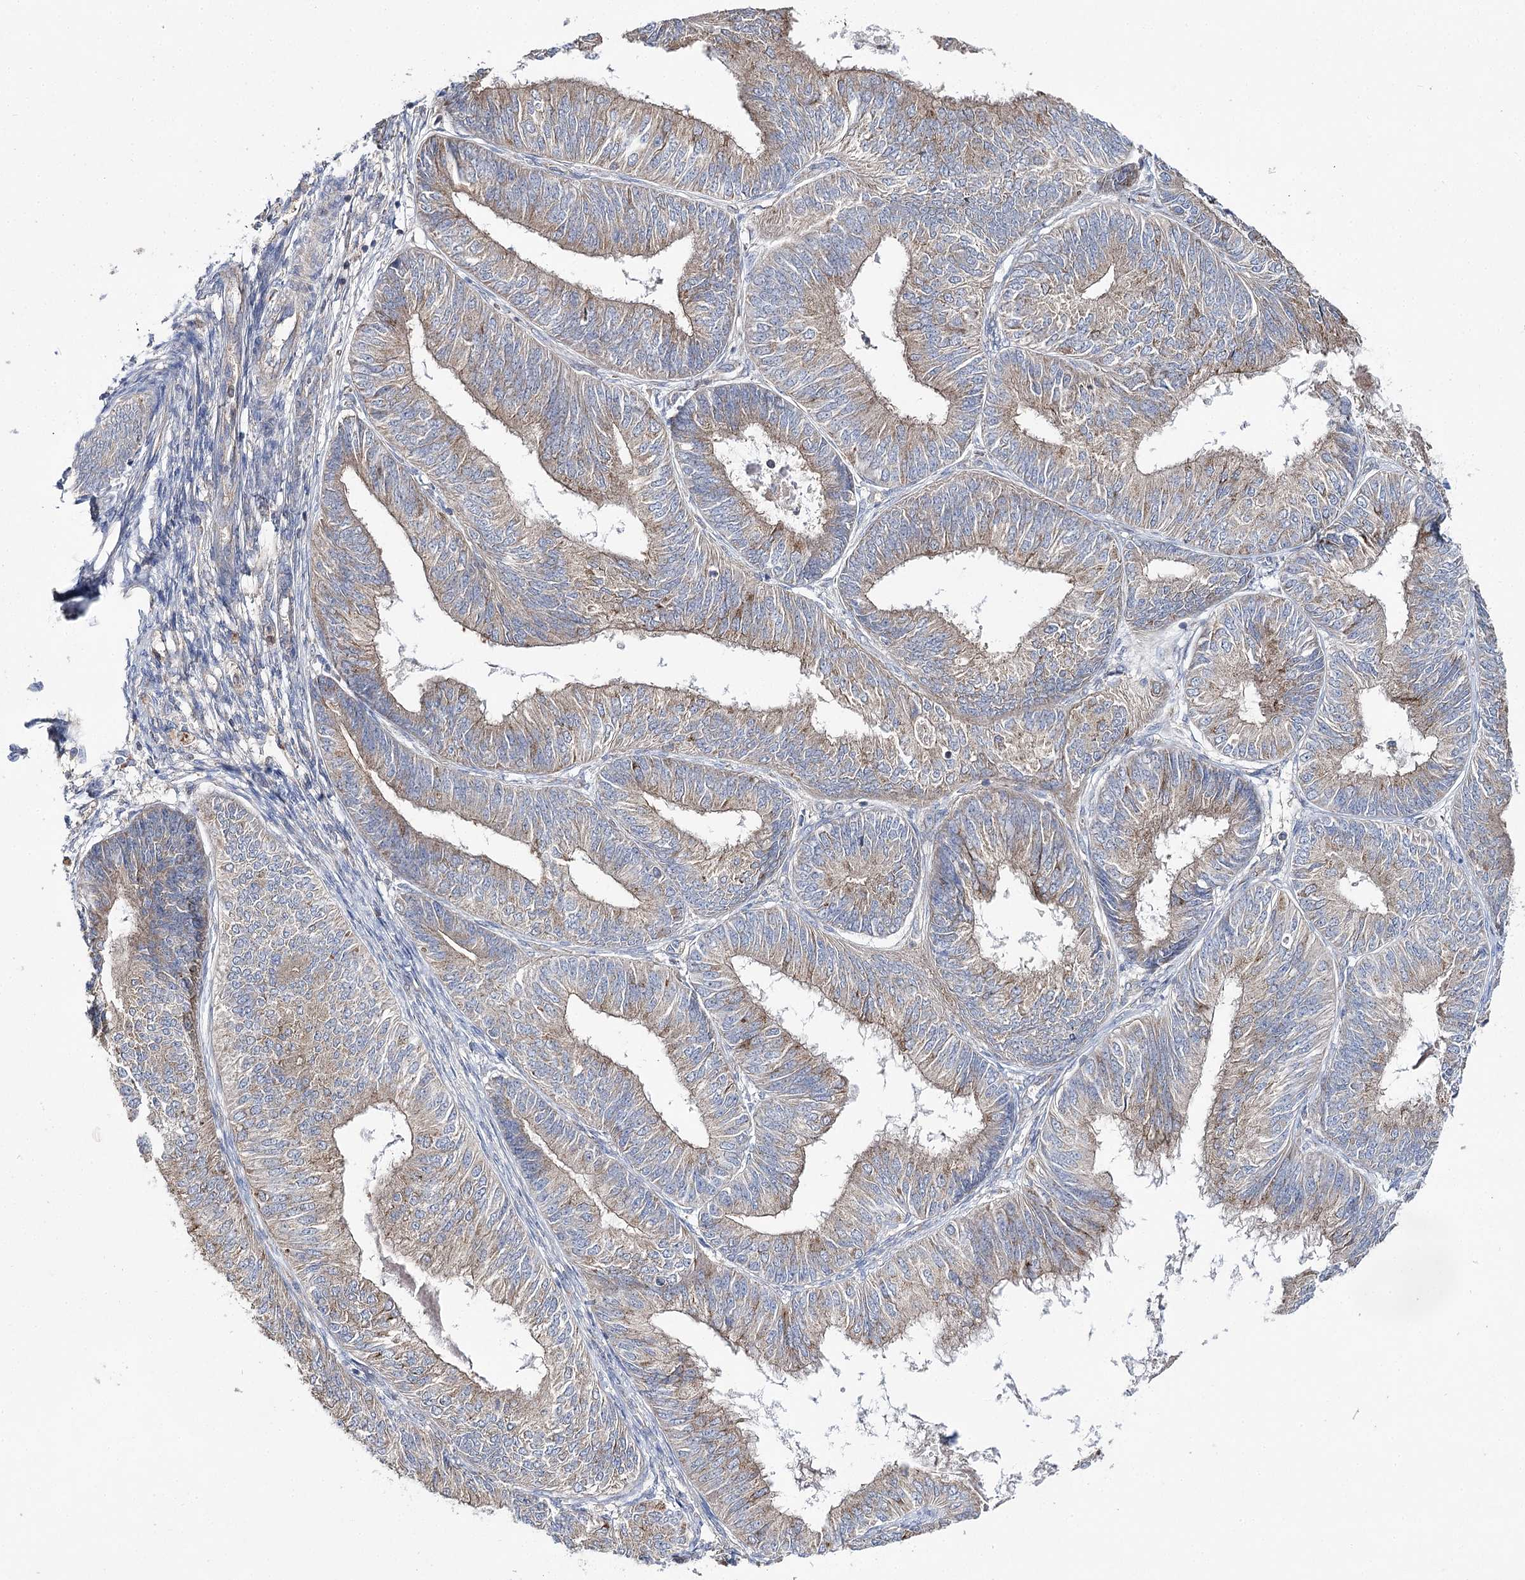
{"staining": {"intensity": "weak", "quantity": "25%-75%", "location": "cytoplasmic/membranous"}, "tissue": "endometrial cancer", "cell_type": "Tumor cells", "image_type": "cancer", "snomed": [{"axis": "morphology", "description": "Adenocarcinoma, NOS"}, {"axis": "topography", "description": "Endometrium"}], "caption": "Weak cytoplasmic/membranous protein expression is present in about 25%-75% of tumor cells in endometrial cancer (adenocarcinoma). (Brightfield microscopy of DAB IHC at high magnification).", "gene": "AURKC", "patient": {"sex": "female", "age": 58}}